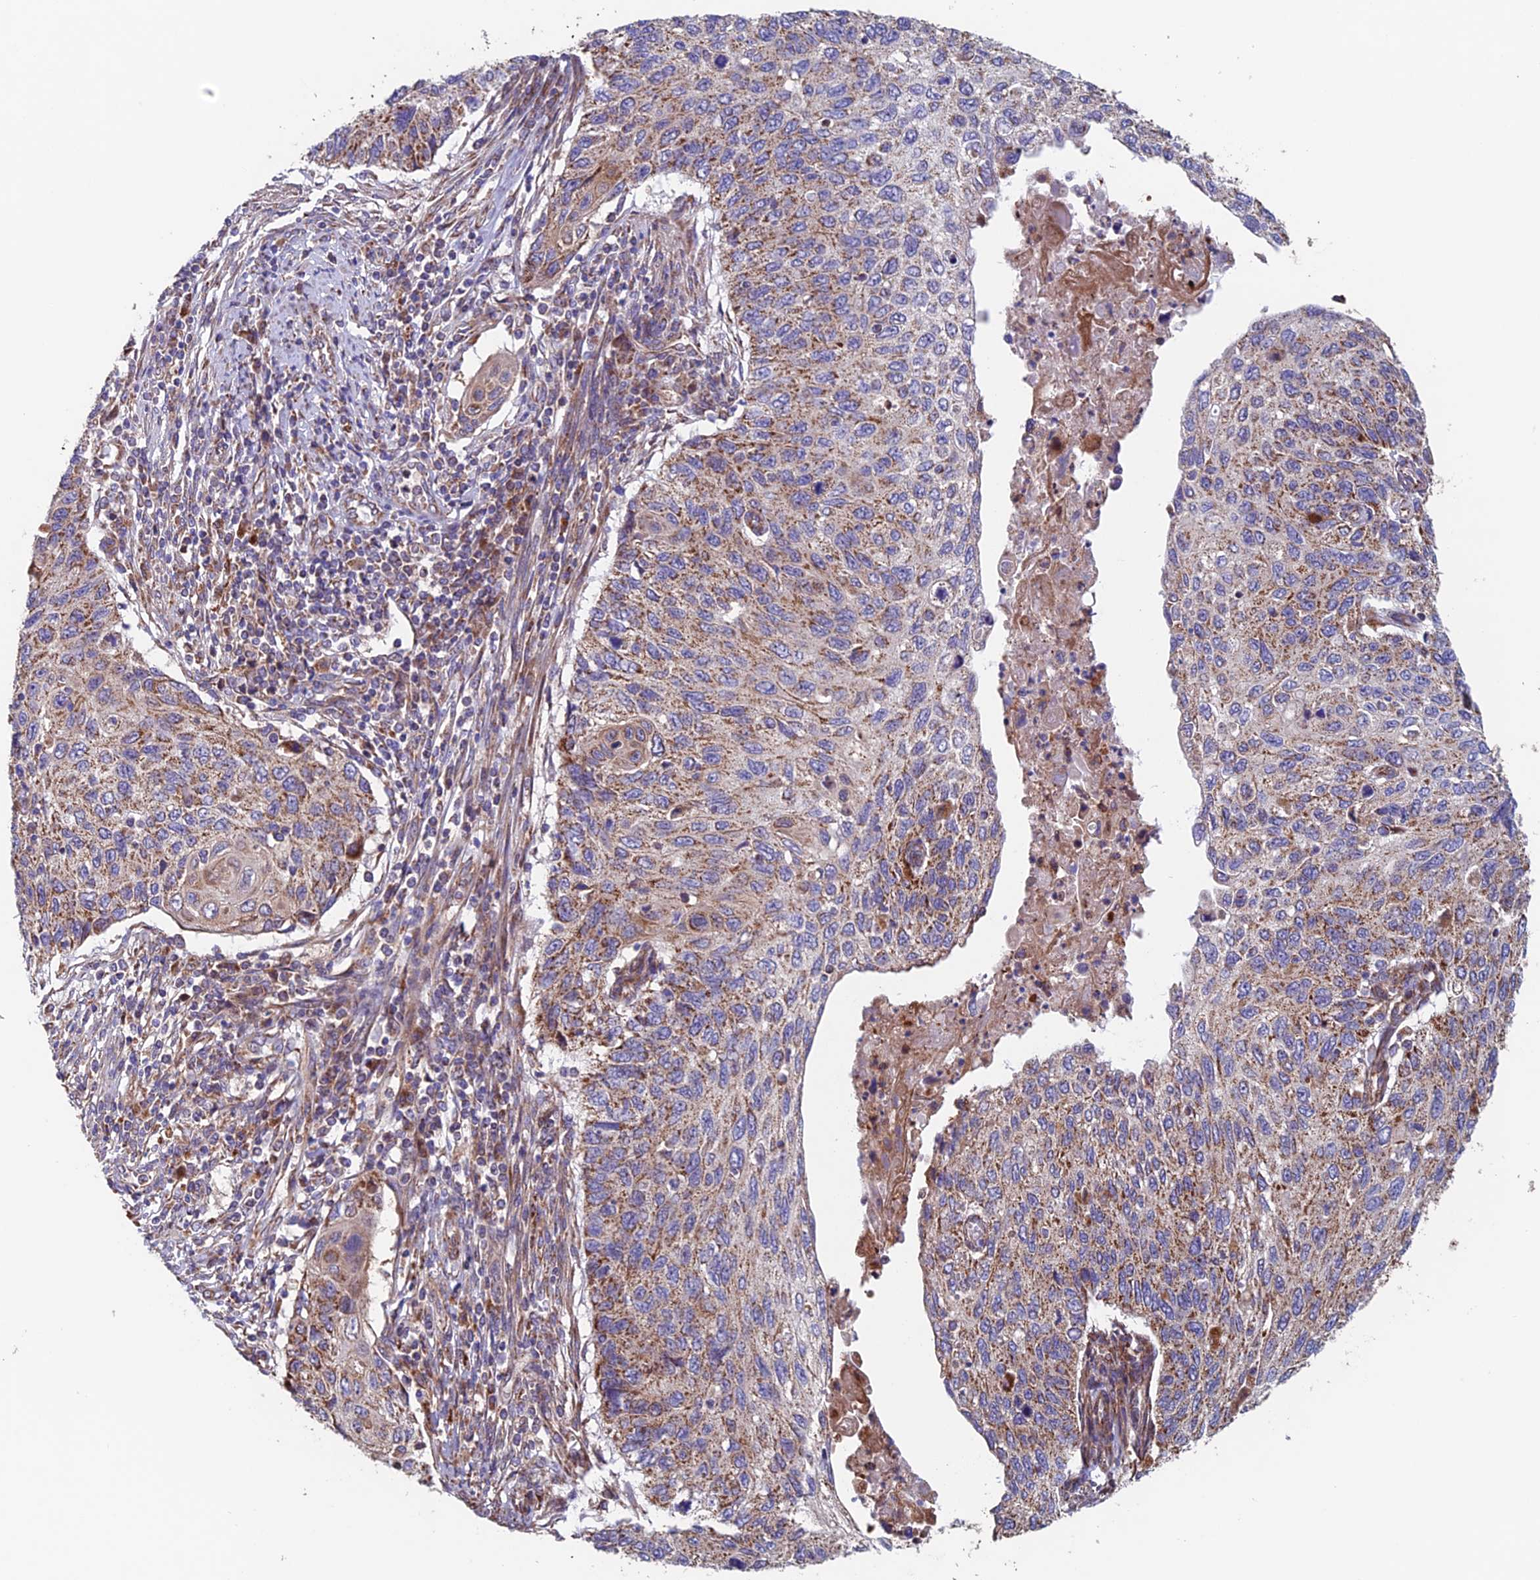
{"staining": {"intensity": "moderate", "quantity": "25%-75%", "location": "cytoplasmic/membranous"}, "tissue": "cervical cancer", "cell_type": "Tumor cells", "image_type": "cancer", "snomed": [{"axis": "morphology", "description": "Squamous cell carcinoma, NOS"}, {"axis": "topography", "description": "Cervix"}], "caption": "Cervical cancer (squamous cell carcinoma) was stained to show a protein in brown. There is medium levels of moderate cytoplasmic/membranous expression in about 25%-75% of tumor cells.", "gene": "MRPL1", "patient": {"sex": "female", "age": 70}}